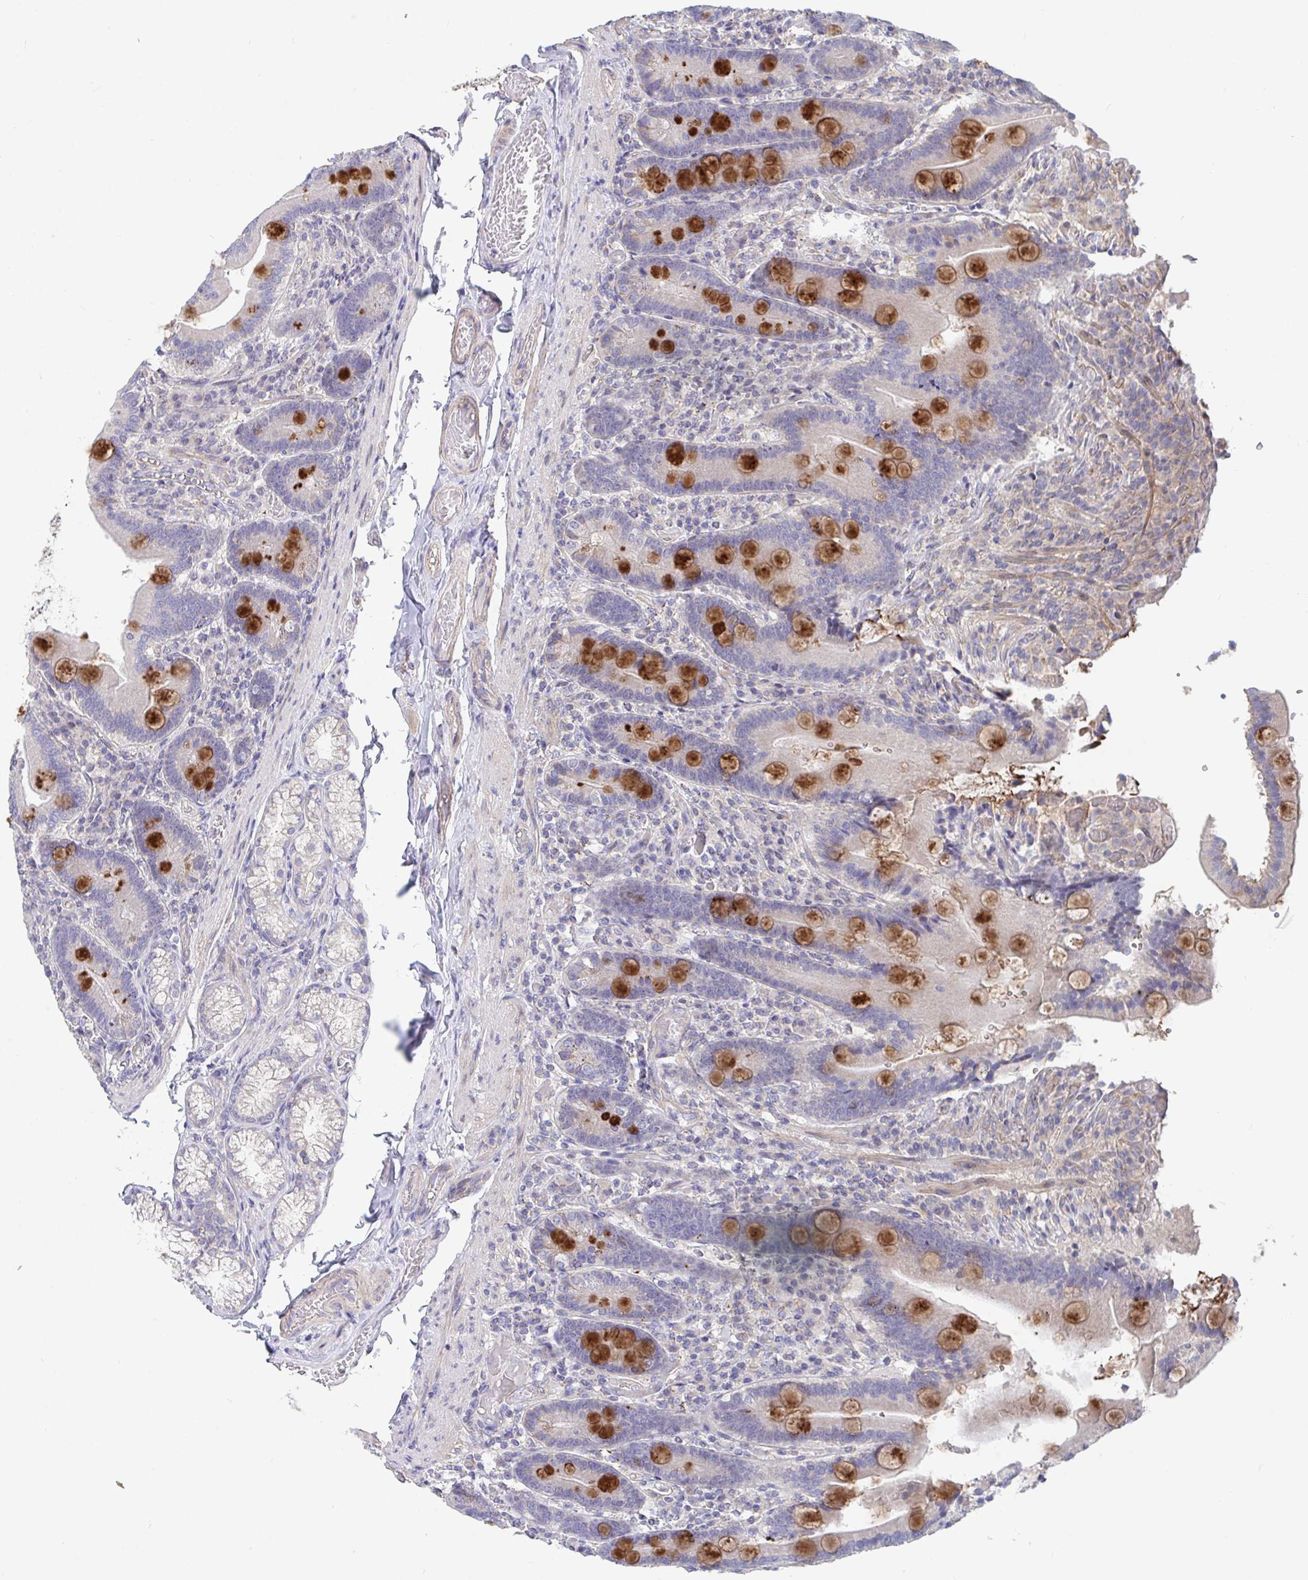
{"staining": {"intensity": "strong", "quantity": "<25%", "location": "cytoplasmic/membranous"}, "tissue": "duodenum", "cell_type": "Glandular cells", "image_type": "normal", "snomed": [{"axis": "morphology", "description": "Normal tissue, NOS"}, {"axis": "topography", "description": "Duodenum"}], "caption": "Strong cytoplasmic/membranous positivity is seen in approximately <25% of glandular cells in benign duodenum.", "gene": "FAM156A", "patient": {"sex": "female", "age": 62}}